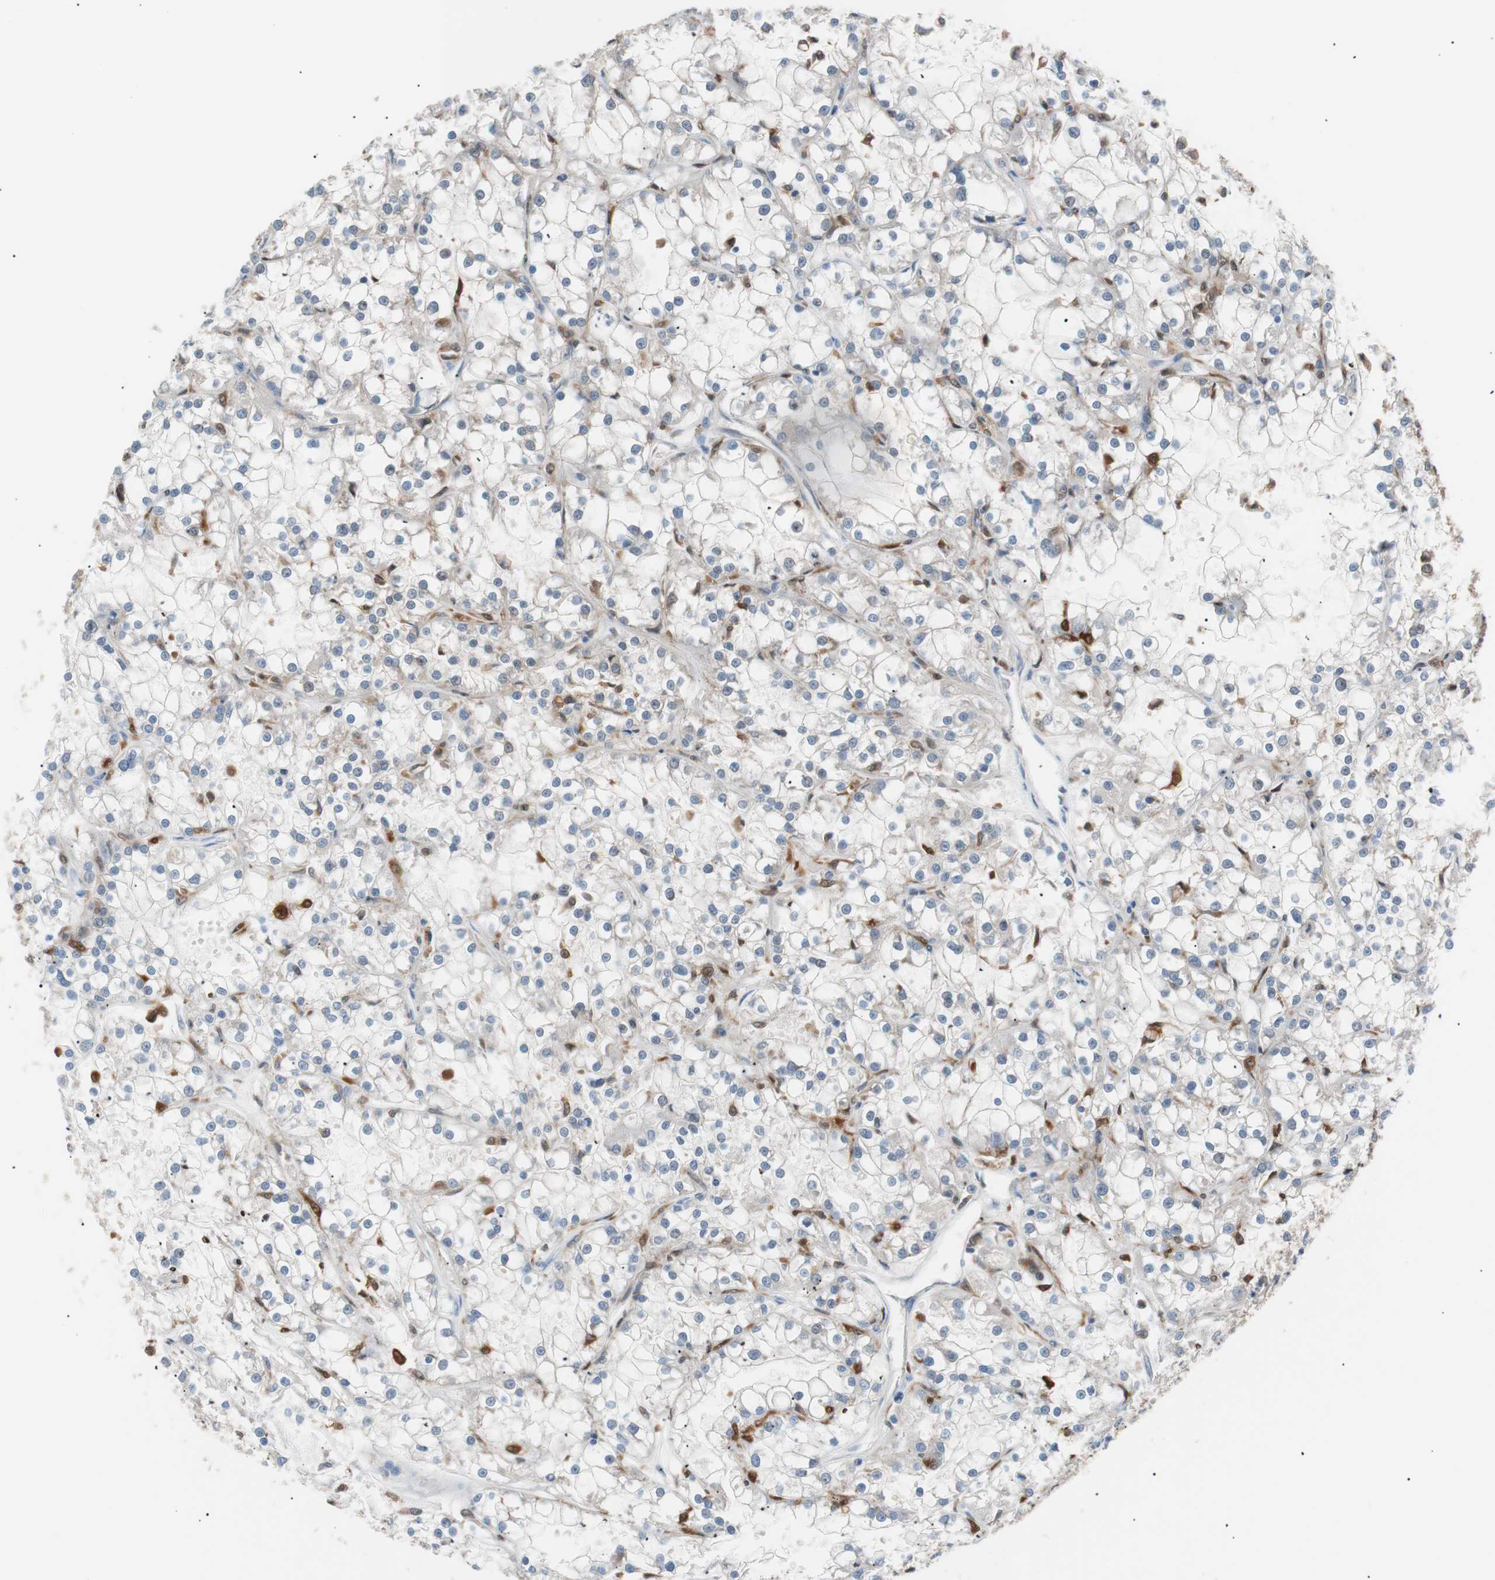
{"staining": {"intensity": "strong", "quantity": "<25%", "location": "cytoplasmic/membranous,nuclear"}, "tissue": "renal cancer", "cell_type": "Tumor cells", "image_type": "cancer", "snomed": [{"axis": "morphology", "description": "Adenocarcinoma, NOS"}, {"axis": "topography", "description": "Kidney"}], "caption": "Adenocarcinoma (renal) stained with IHC reveals strong cytoplasmic/membranous and nuclear positivity in approximately <25% of tumor cells.", "gene": "IL18", "patient": {"sex": "female", "age": 52}}